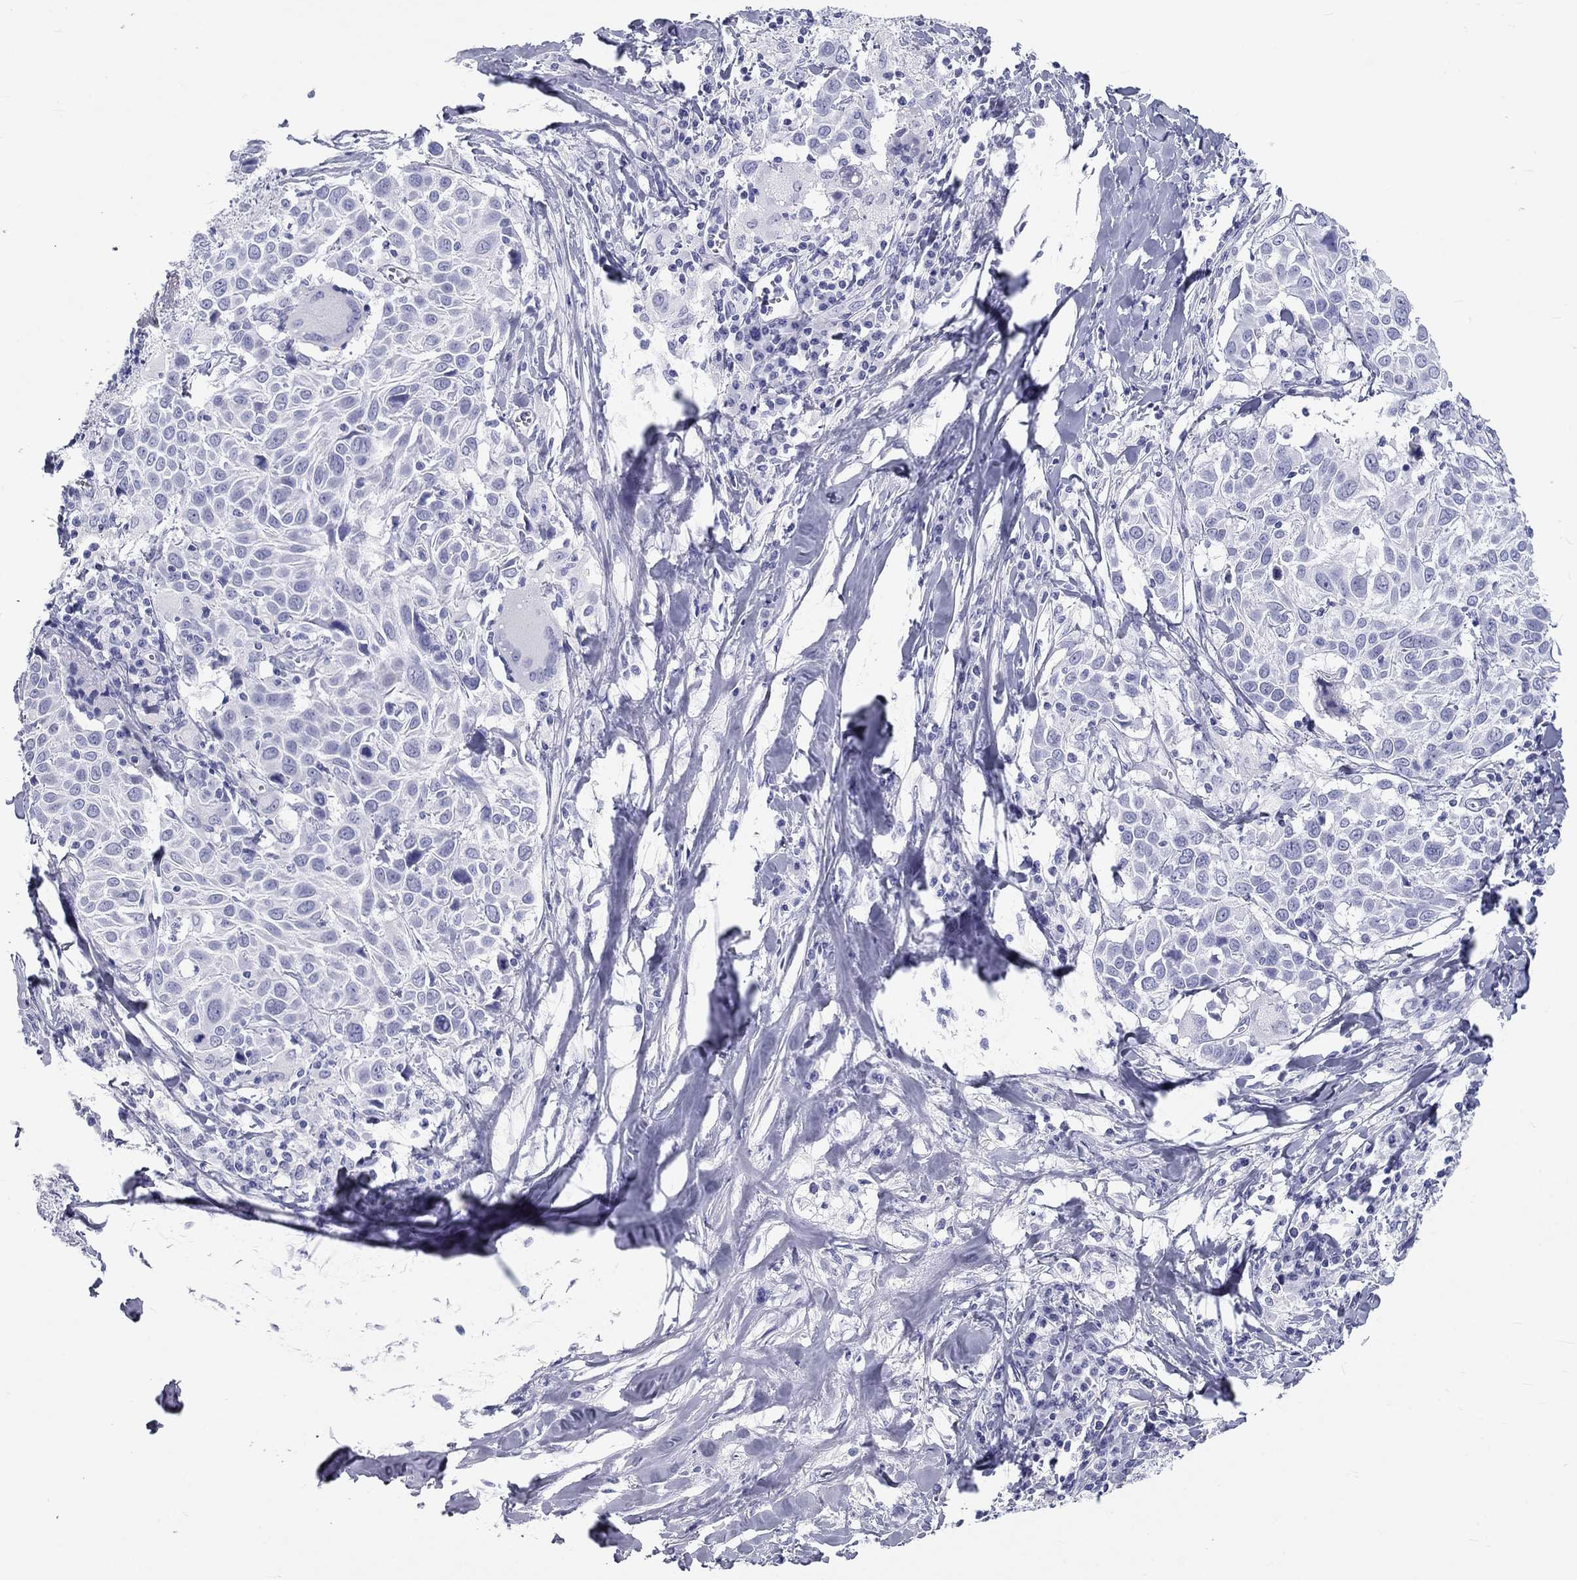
{"staining": {"intensity": "negative", "quantity": "none", "location": "none"}, "tissue": "lung cancer", "cell_type": "Tumor cells", "image_type": "cancer", "snomed": [{"axis": "morphology", "description": "Squamous cell carcinoma, NOS"}, {"axis": "topography", "description": "Lung"}], "caption": "High magnification brightfield microscopy of squamous cell carcinoma (lung) stained with DAB (brown) and counterstained with hematoxylin (blue): tumor cells show no significant staining.", "gene": "DNALI1", "patient": {"sex": "male", "age": 57}}